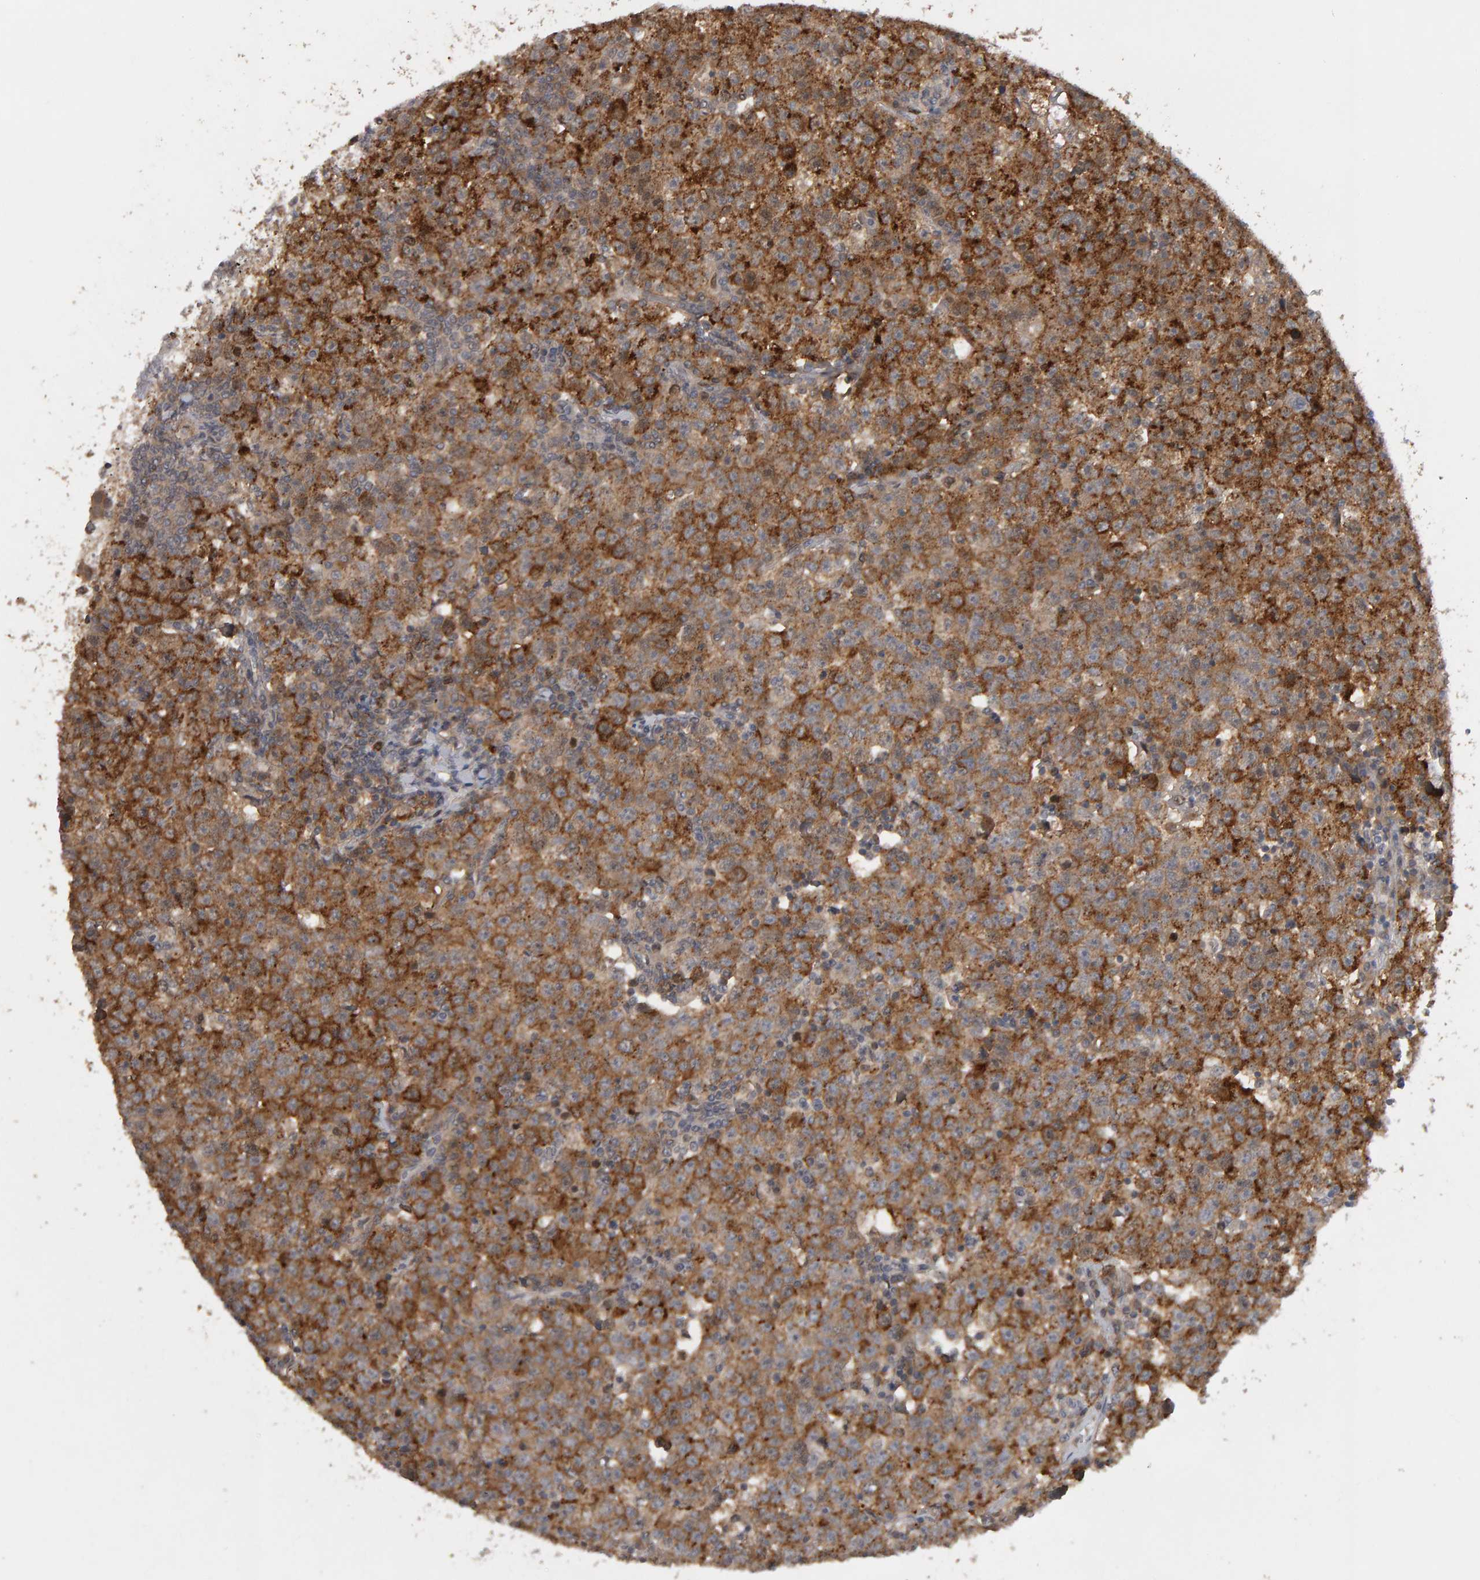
{"staining": {"intensity": "strong", "quantity": ">75%", "location": "cytoplasmic/membranous"}, "tissue": "testis cancer", "cell_type": "Tumor cells", "image_type": "cancer", "snomed": [{"axis": "morphology", "description": "Seminoma, NOS"}, {"axis": "topography", "description": "Testis"}], "caption": "Approximately >75% of tumor cells in human testis cancer demonstrate strong cytoplasmic/membranous protein expression as visualized by brown immunohistochemical staining.", "gene": "CDCA5", "patient": {"sex": "male", "age": 22}}